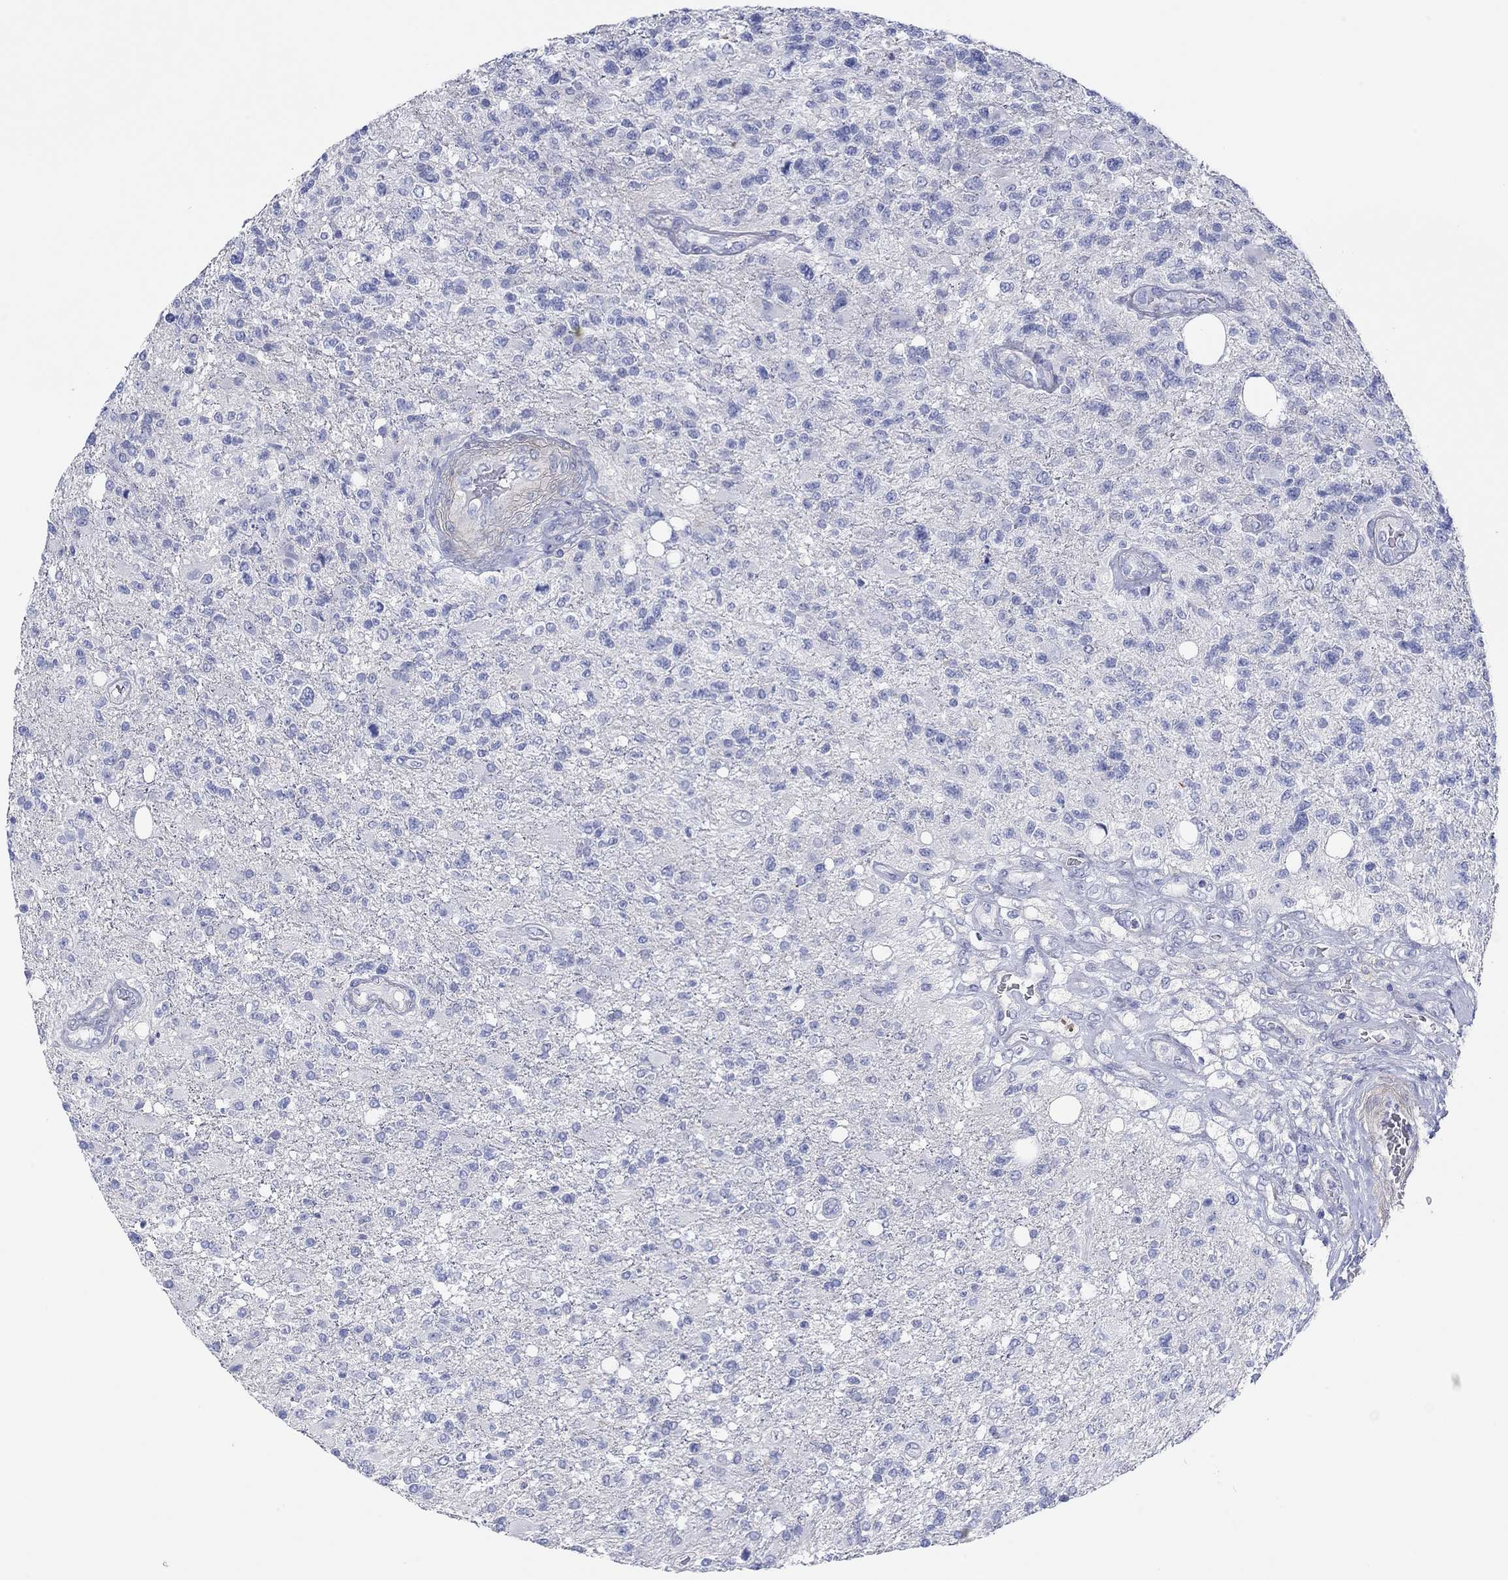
{"staining": {"intensity": "negative", "quantity": "none", "location": "none"}, "tissue": "glioma", "cell_type": "Tumor cells", "image_type": "cancer", "snomed": [{"axis": "morphology", "description": "Glioma, malignant, High grade"}, {"axis": "topography", "description": "Brain"}], "caption": "Glioma stained for a protein using immunohistochemistry (IHC) reveals no staining tumor cells.", "gene": "PPIL6", "patient": {"sex": "male", "age": 56}}